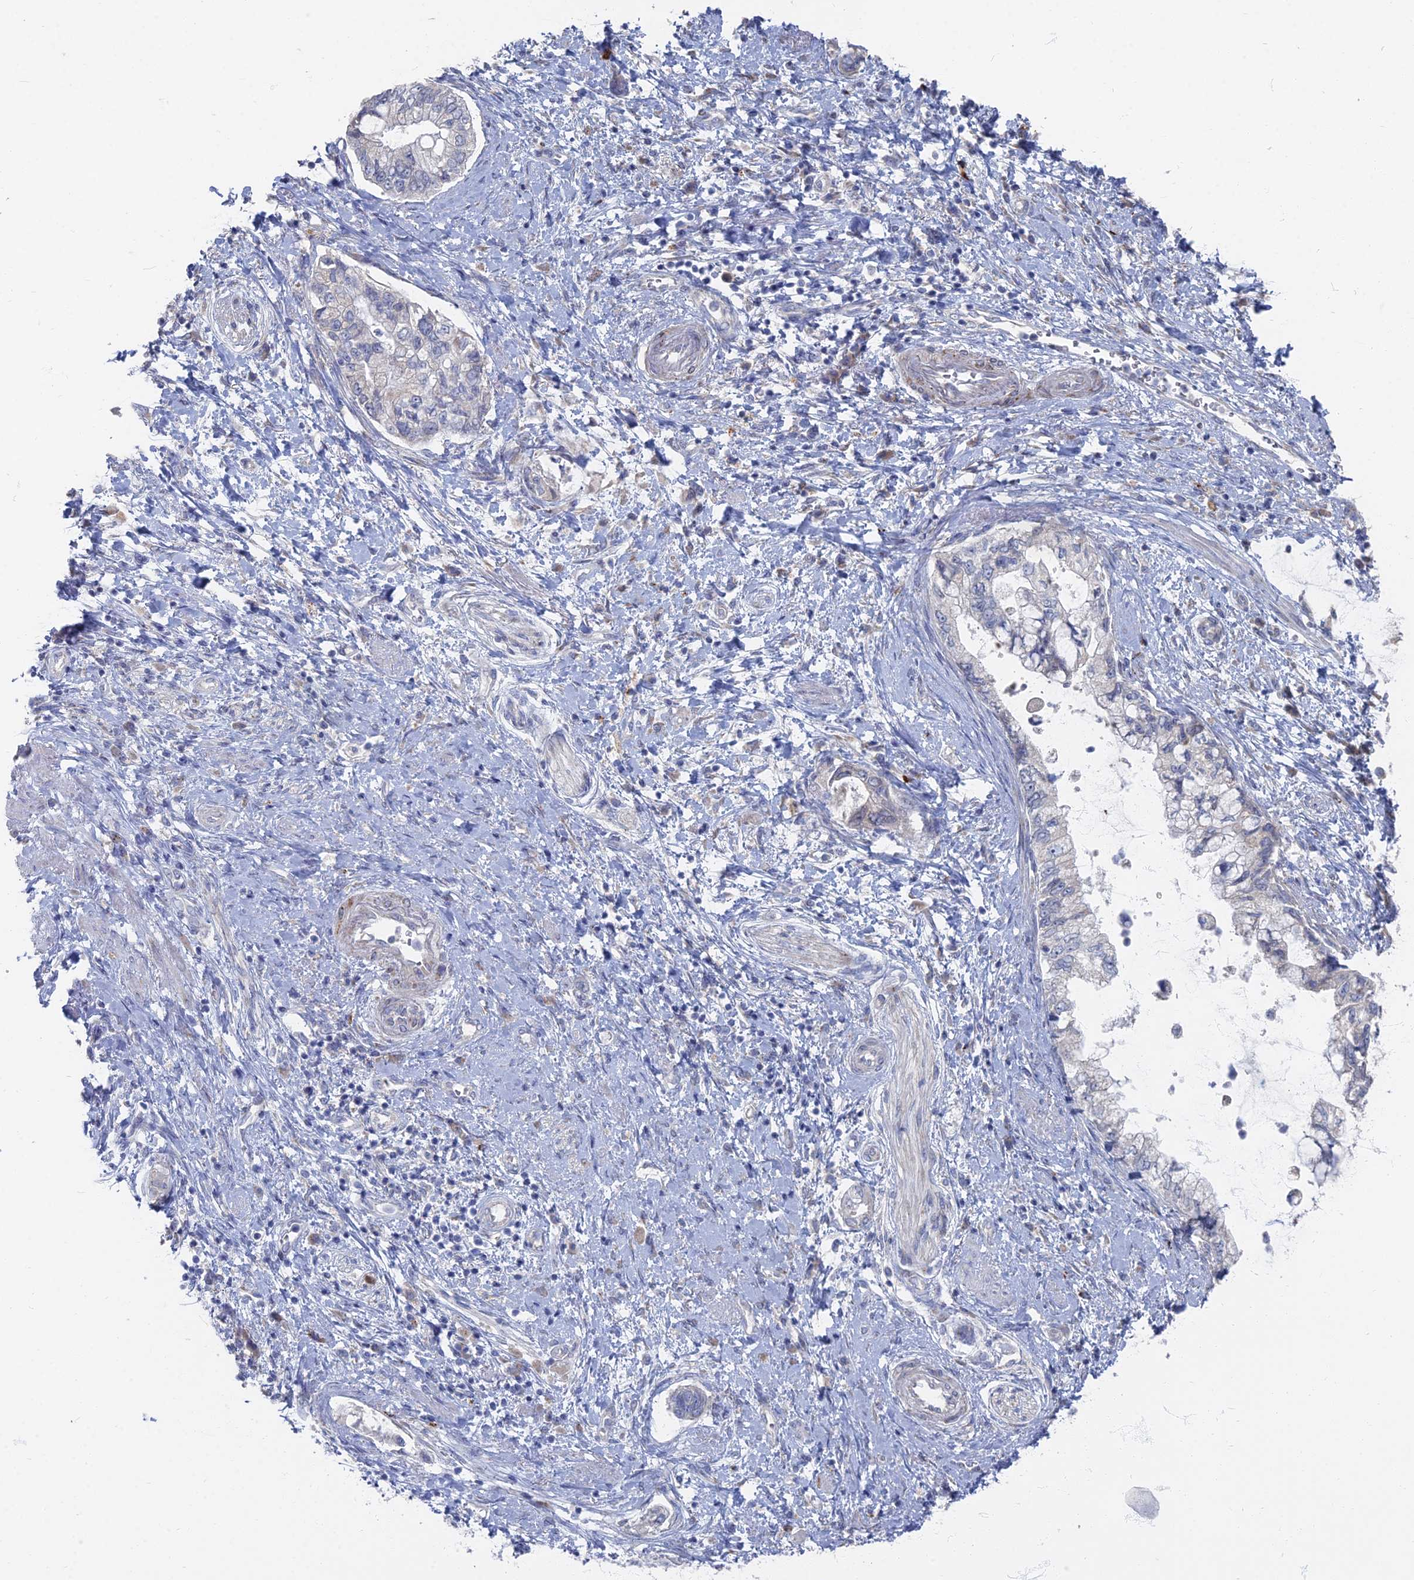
{"staining": {"intensity": "negative", "quantity": "none", "location": "none"}, "tissue": "pancreatic cancer", "cell_type": "Tumor cells", "image_type": "cancer", "snomed": [{"axis": "morphology", "description": "Adenocarcinoma, NOS"}, {"axis": "topography", "description": "Pancreas"}], "caption": "This histopathology image is of pancreatic cancer stained with immunohistochemistry (IHC) to label a protein in brown with the nuclei are counter-stained blue. There is no staining in tumor cells. The staining is performed using DAB brown chromogen with nuclei counter-stained in using hematoxylin.", "gene": "TMEM128", "patient": {"sex": "female", "age": 73}}